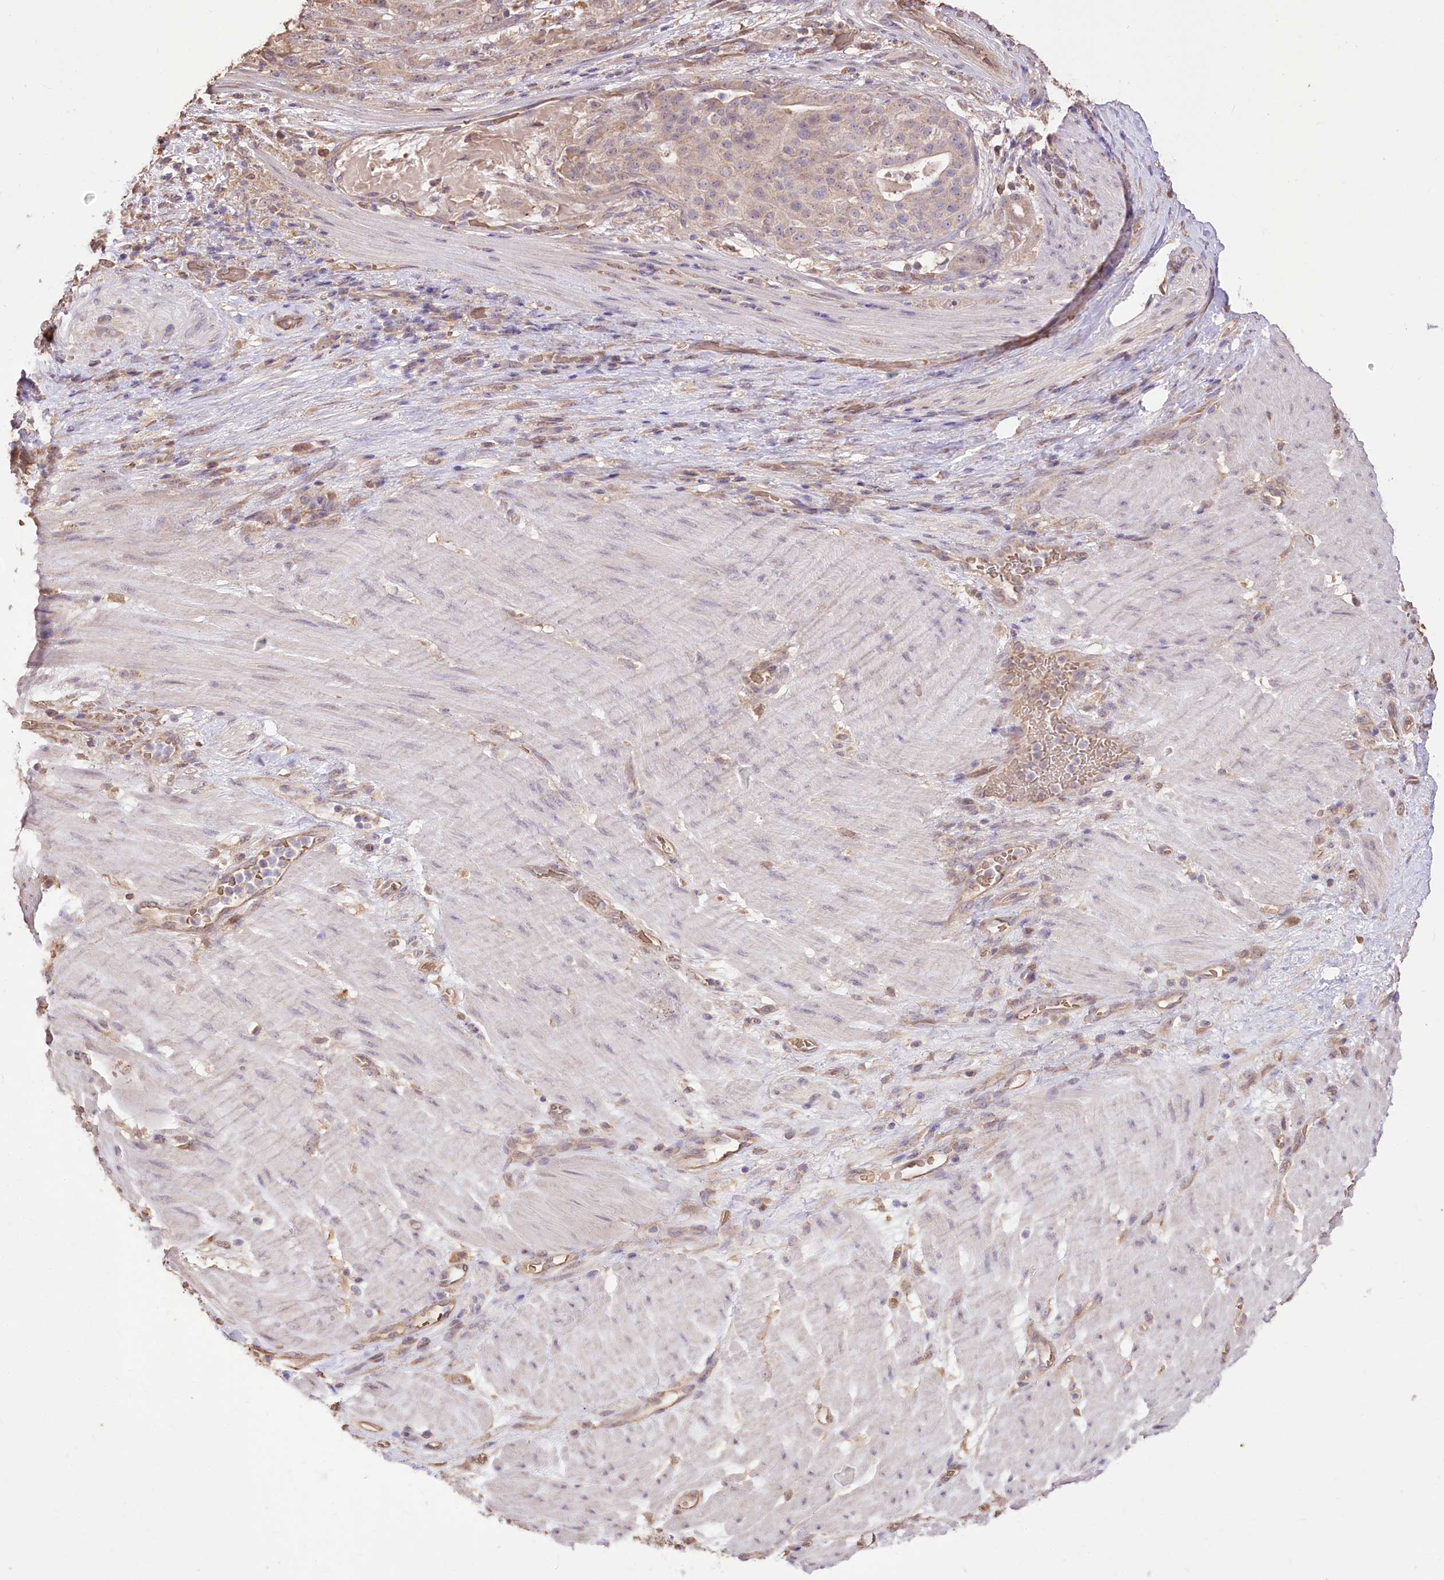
{"staining": {"intensity": "negative", "quantity": "none", "location": "none"}, "tissue": "stomach cancer", "cell_type": "Tumor cells", "image_type": "cancer", "snomed": [{"axis": "morphology", "description": "Adenocarcinoma, NOS"}, {"axis": "topography", "description": "Stomach"}], "caption": "IHC of human stomach cancer (adenocarcinoma) reveals no positivity in tumor cells. (DAB immunohistochemistry, high magnification).", "gene": "R3HDM2", "patient": {"sex": "male", "age": 48}}